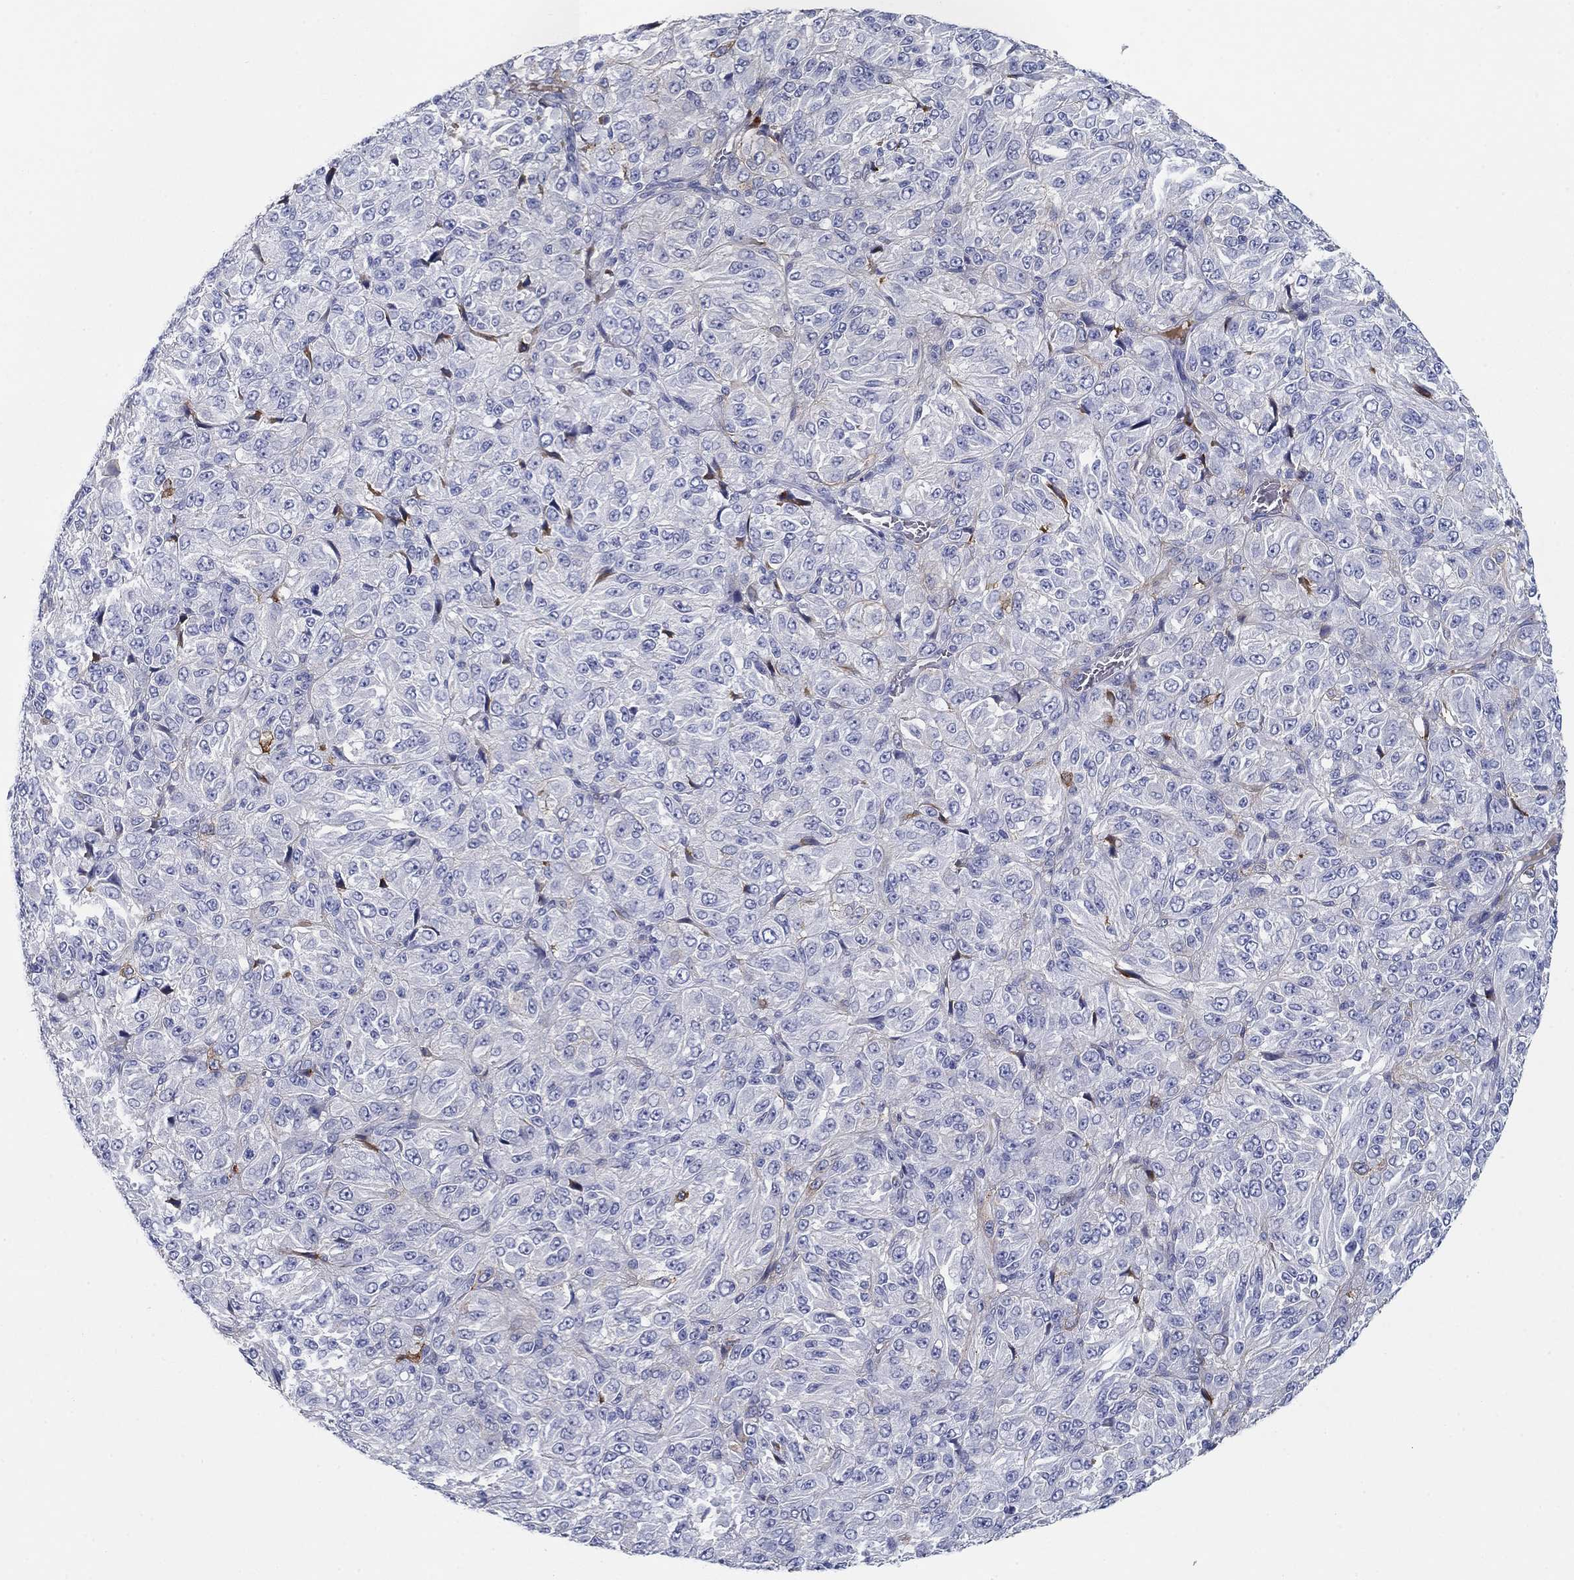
{"staining": {"intensity": "negative", "quantity": "none", "location": "none"}, "tissue": "melanoma", "cell_type": "Tumor cells", "image_type": "cancer", "snomed": [{"axis": "morphology", "description": "Malignant melanoma, Metastatic site"}, {"axis": "topography", "description": "Brain"}], "caption": "Histopathology image shows no significant protein expression in tumor cells of melanoma. (Immunohistochemistry, brightfield microscopy, high magnification).", "gene": "GPC1", "patient": {"sex": "female", "age": 56}}